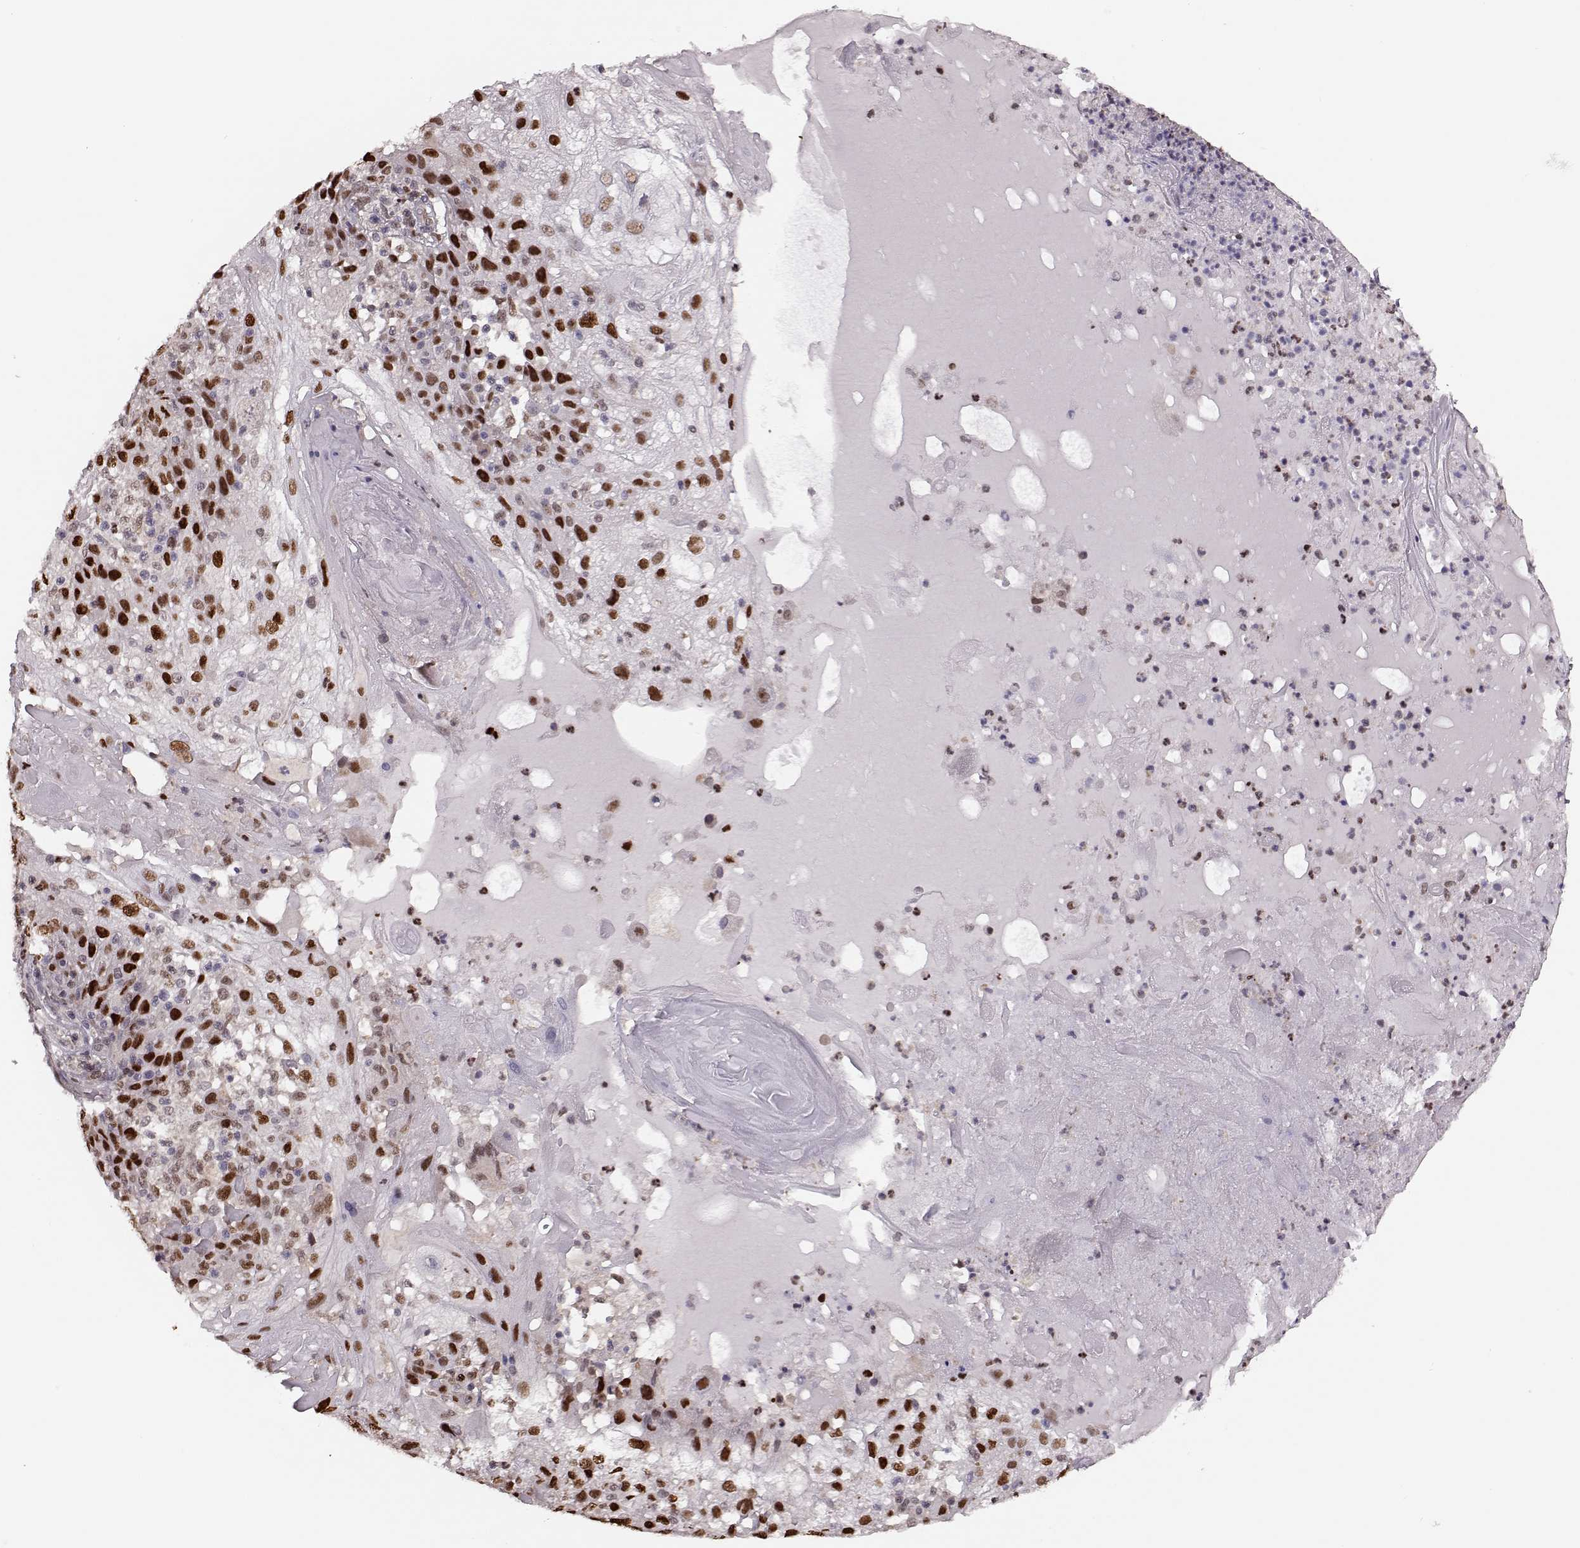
{"staining": {"intensity": "strong", "quantity": "25%-75%", "location": "nuclear"}, "tissue": "skin cancer", "cell_type": "Tumor cells", "image_type": "cancer", "snomed": [{"axis": "morphology", "description": "Normal tissue, NOS"}, {"axis": "morphology", "description": "Squamous cell carcinoma, NOS"}, {"axis": "topography", "description": "Skin"}], "caption": "Human squamous cell carcinoma (skin) stained with a protein marker exhibits strong staining in tumor cells.", "gene": "KLF6", "patient": {"sex": "female", "age": 83}}